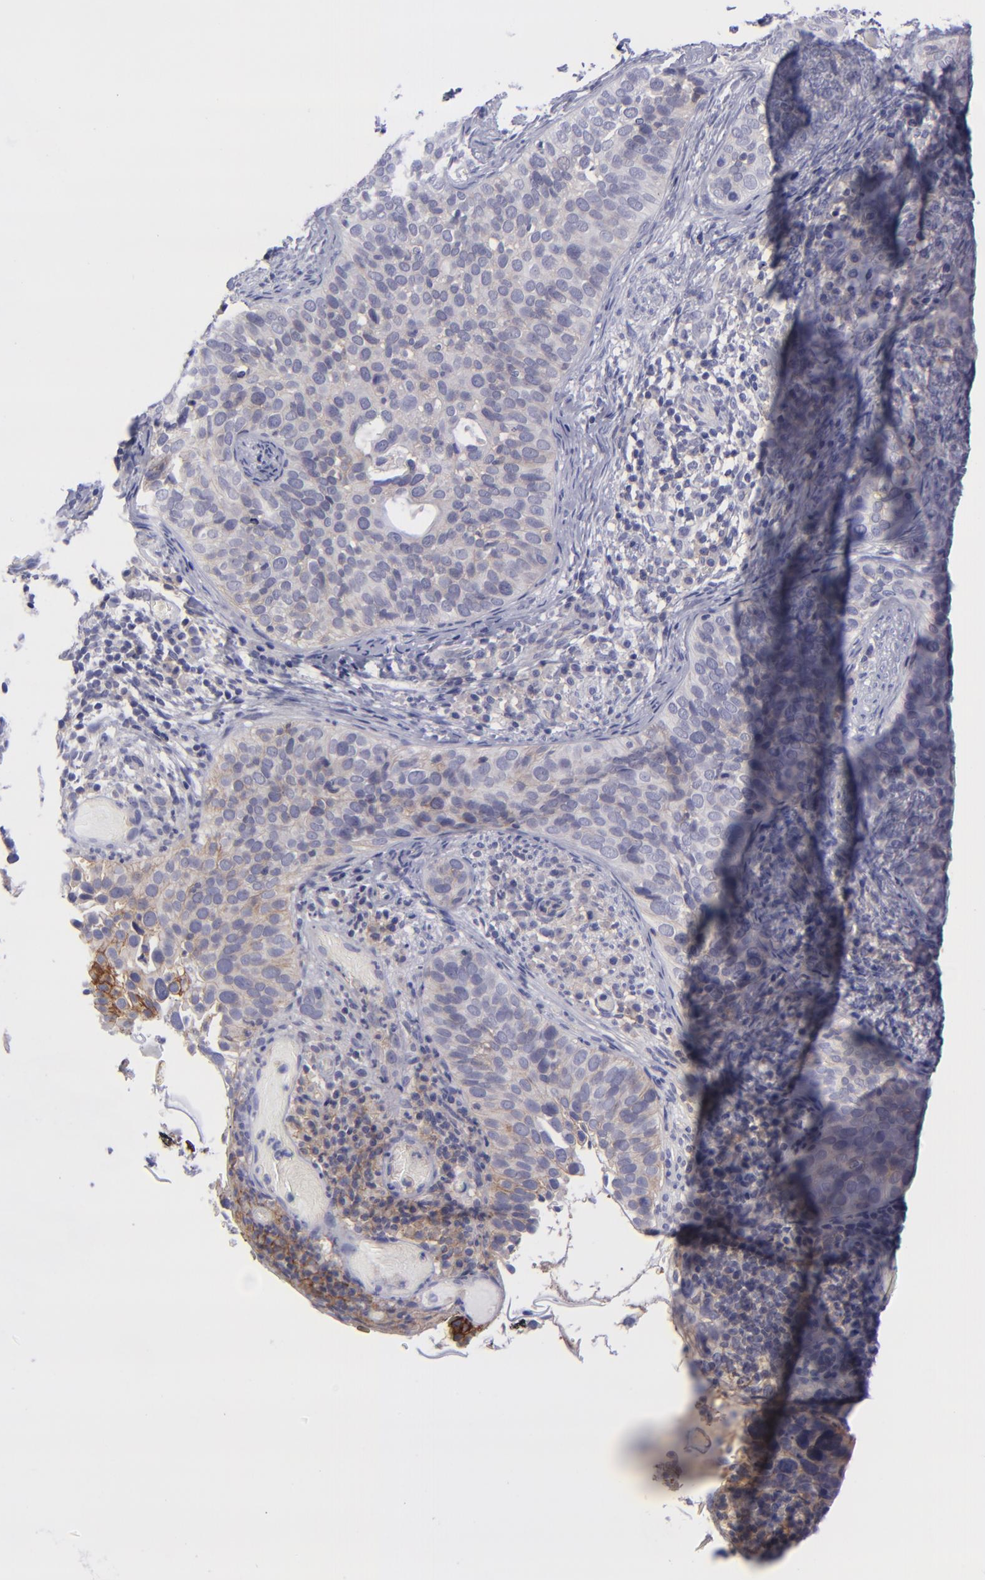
{"staining": {"intensity": "weak", "quantity": "<25%", "location": "cytoplasmic/membranous"}, "tissue": "cervical cancer", "cell_type": "Tumor cells", "image_type": "cancer", "snomed": [{"axis": "morphology", "description": "Squamous cell carcinoma, NOS"}, {"axis": "topography", "description": "Cervix"}], "caption": "Protein analysis of cervical cancer (squamous cell carcinoma) shows no significant expression in tumor cells.", "gene": "BSG", "patient": {"sex": "female", "age": 31}}